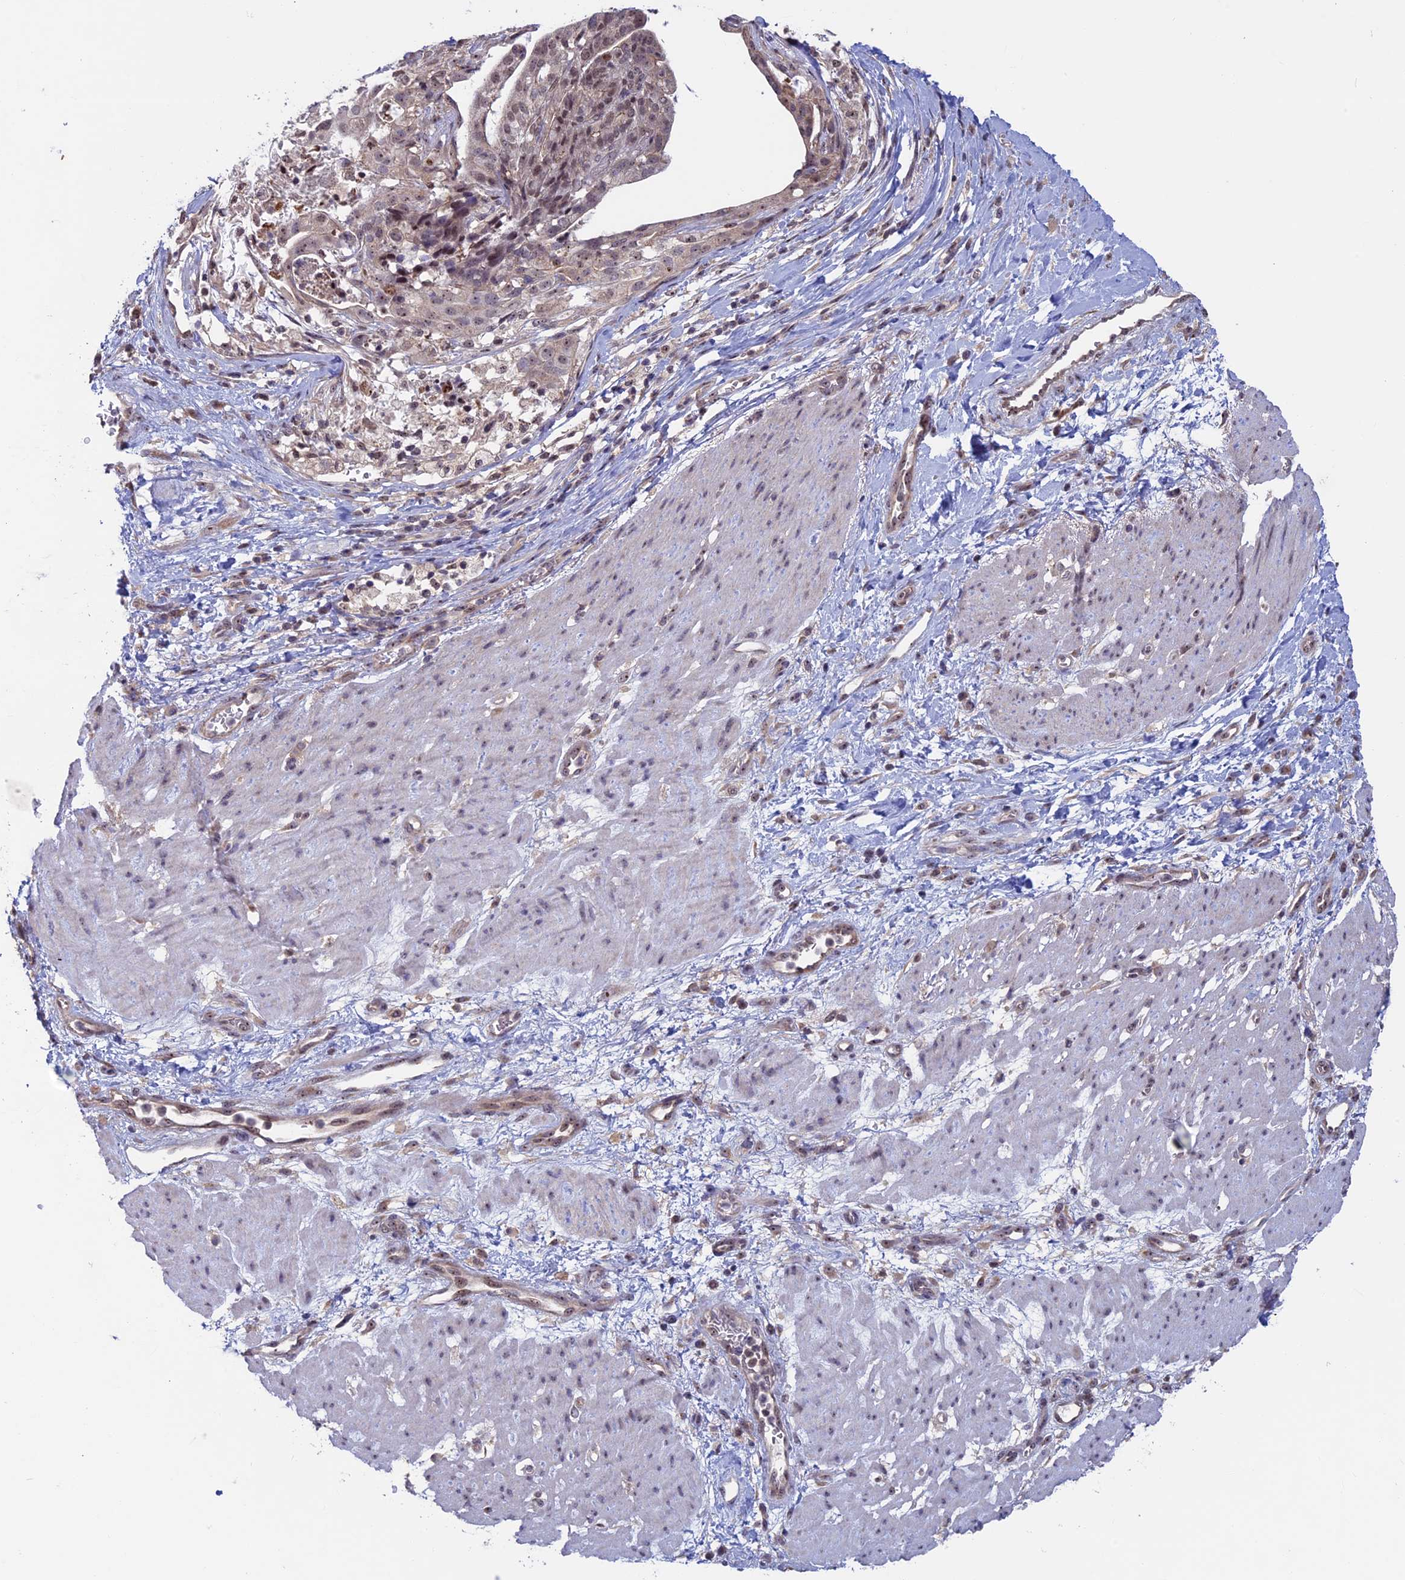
{"staining": {"intensity": "weak", "quantity": "25%-75%", "location": "cytoplasmic/membranous,nuclear"}, "tissue": "stomach cancer", "cell_type": "Tumor cells", "image_type": "cancer", "snomed": [{"axis": "morphology", "description": "Adenocarcinoma, NOS"}, {"axis": "topography", "description": "Stomach"}], "caption": "IHC staining of stomach cancer, which displays low levels of weak cytoplasmic/membranous and nuclear positivity in about 25%-75% of tumor cells indicating weak cytoplasmic/membranous and nuclear protein expression. The staining was performed using DAB (brown) for protein detection and nuclei were counterstained in hematoxylin (blue).", "gene": "SPIRE1", "patient": {"sex": "male", "age": 48}}